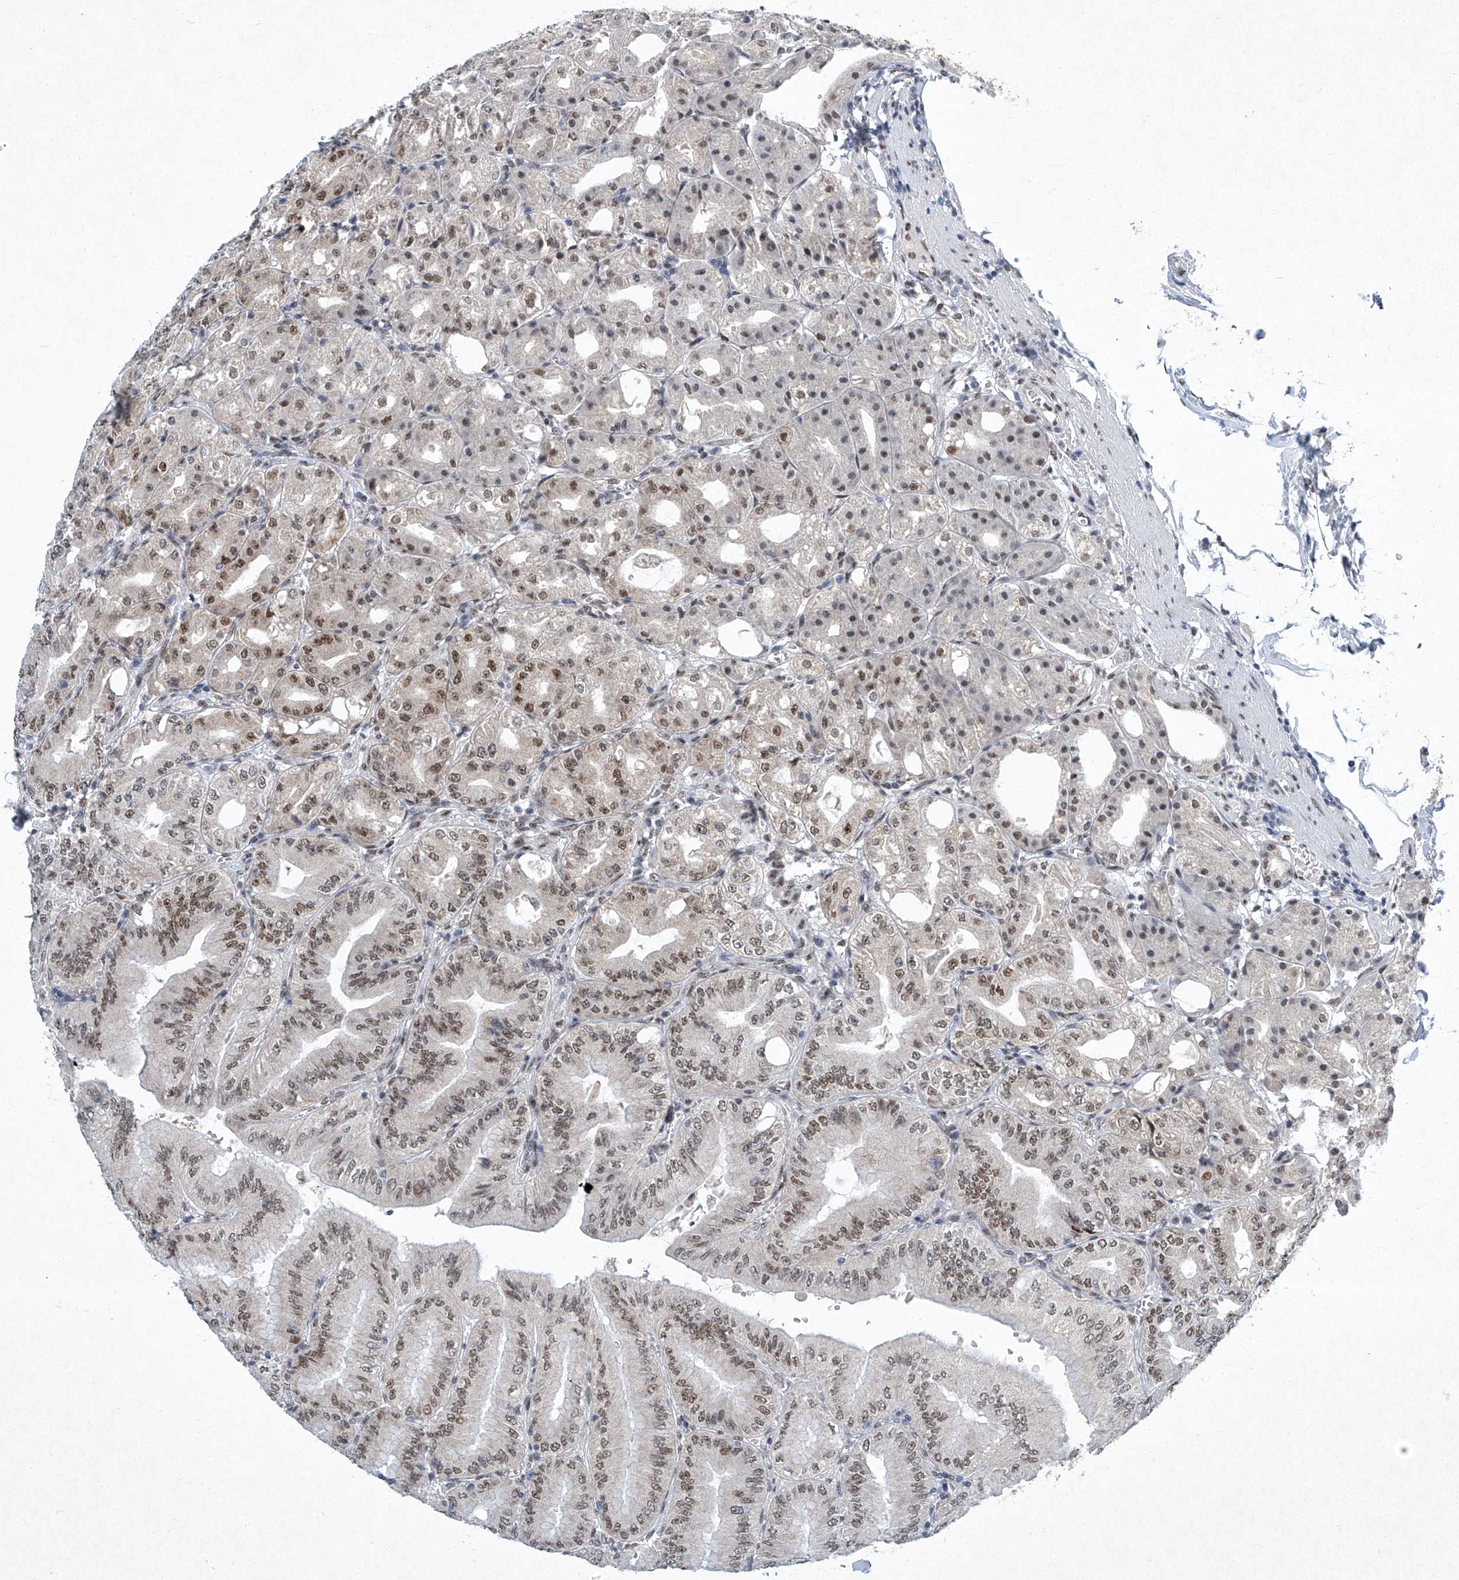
{"staining": {"intensity": "moderate", "quantity": ">75%", "location": "nuclear"}, "tissue": "stomach", "cell_type": "Glandular cells", "image_type": "normal", "snomed": [{"axis": "morphology", "description": "Normal tissue, NOS"}, {"axis": "topography", "description": "Stomach, lower"}], "caption": "High-power microscopy captured an IHC histopathology image of unremarkable stomach, revealing moderate nuclear positivity in about >75% of glandular cells.", "gene": "TFDP1", "patient": {"sex": "male", "age": 71}}